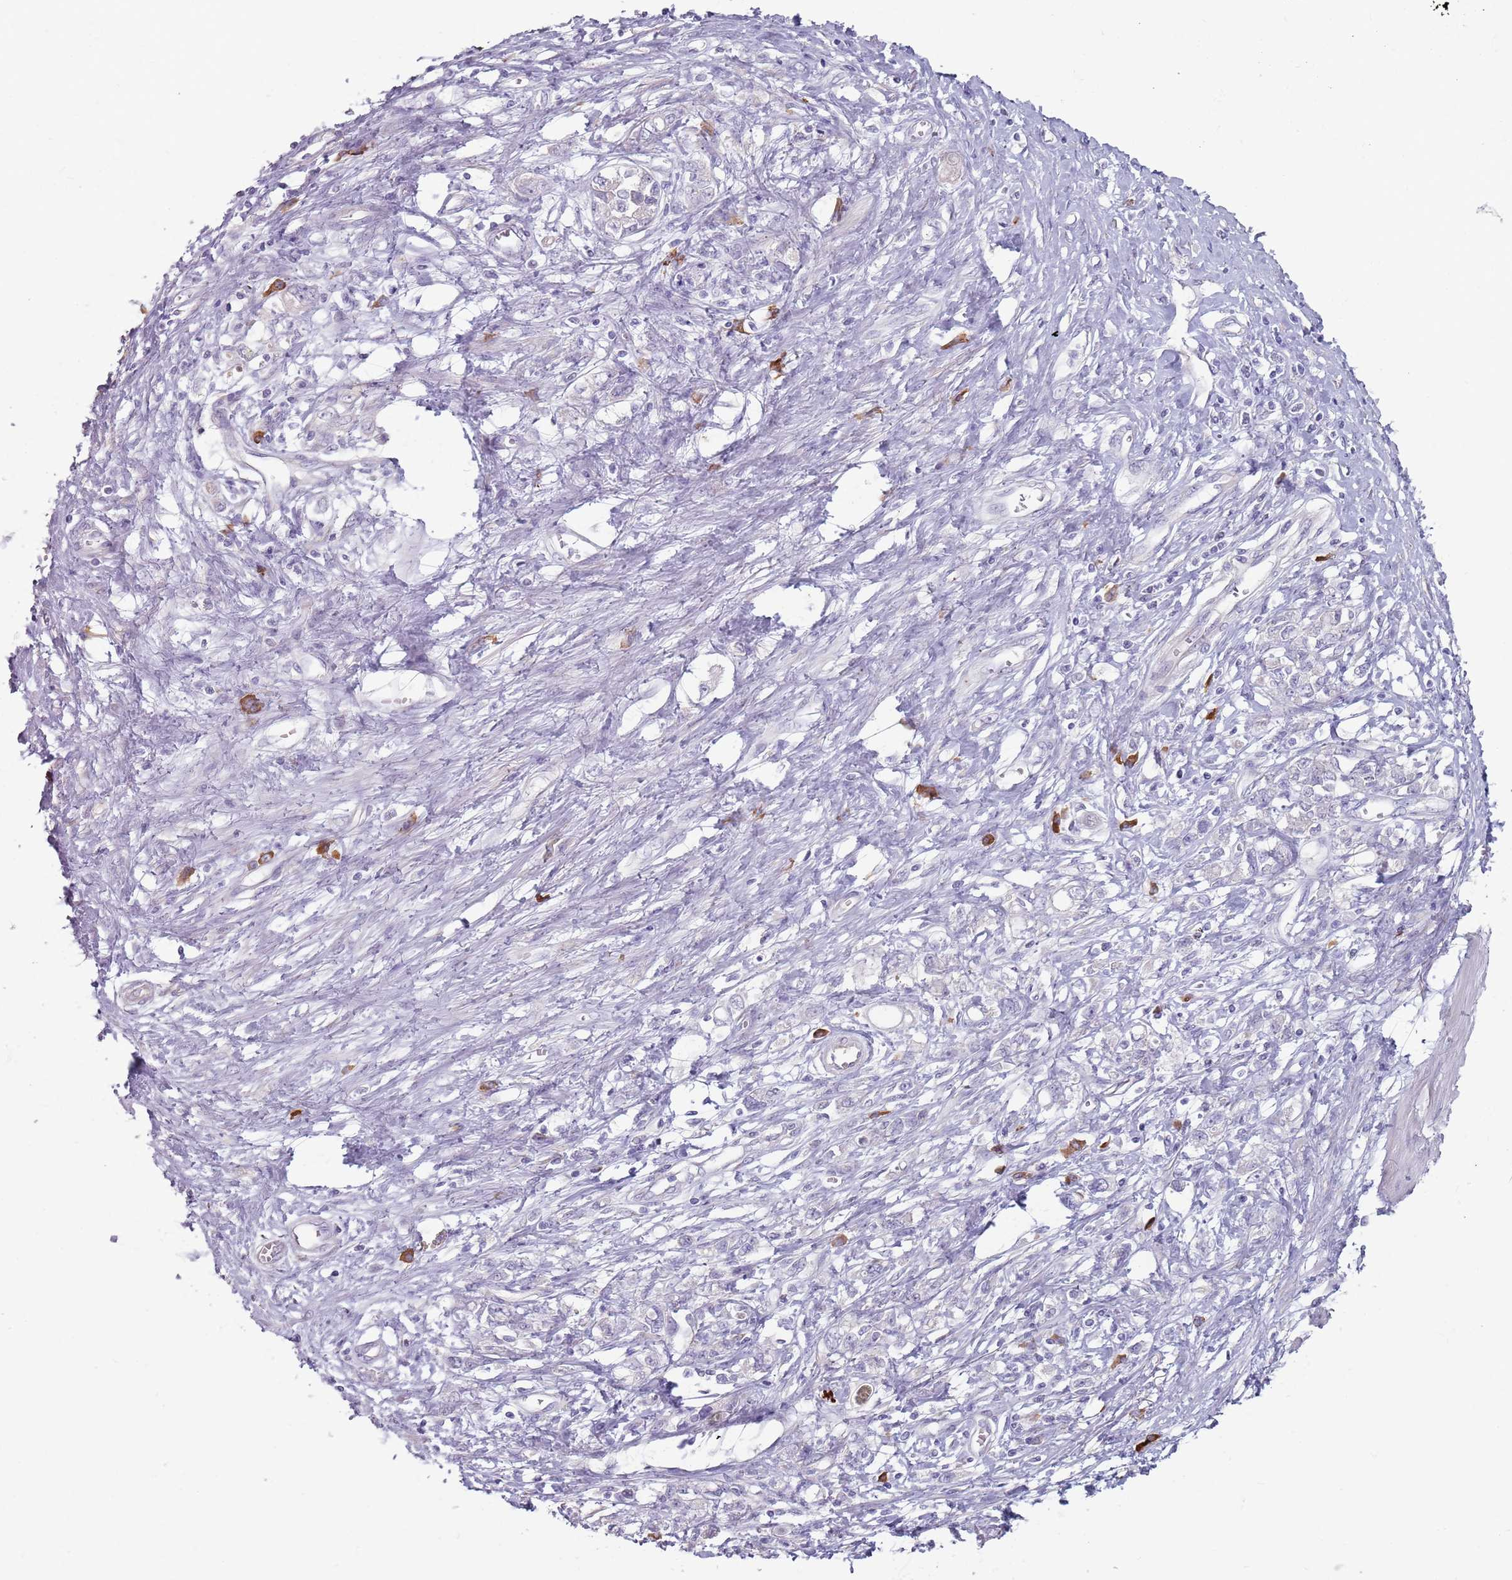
{"staining": {"intensity": "negative", "quantity": "none", "location": "none"}, "tissue": "stomach cancer", "cell_type": "Tumor cells", "image_type": "cancer", "snomed": [{"axis": "morphology", "description": "Adenocarcinoma, NOS"}, {"axis": "topography", "description": "Stomach"}], "caption": "IHC of stomach adenocarcinoma shows no positivity in tumor cells.", "gene": "DXO", "patient": {"sex": "female", "age": 76}}